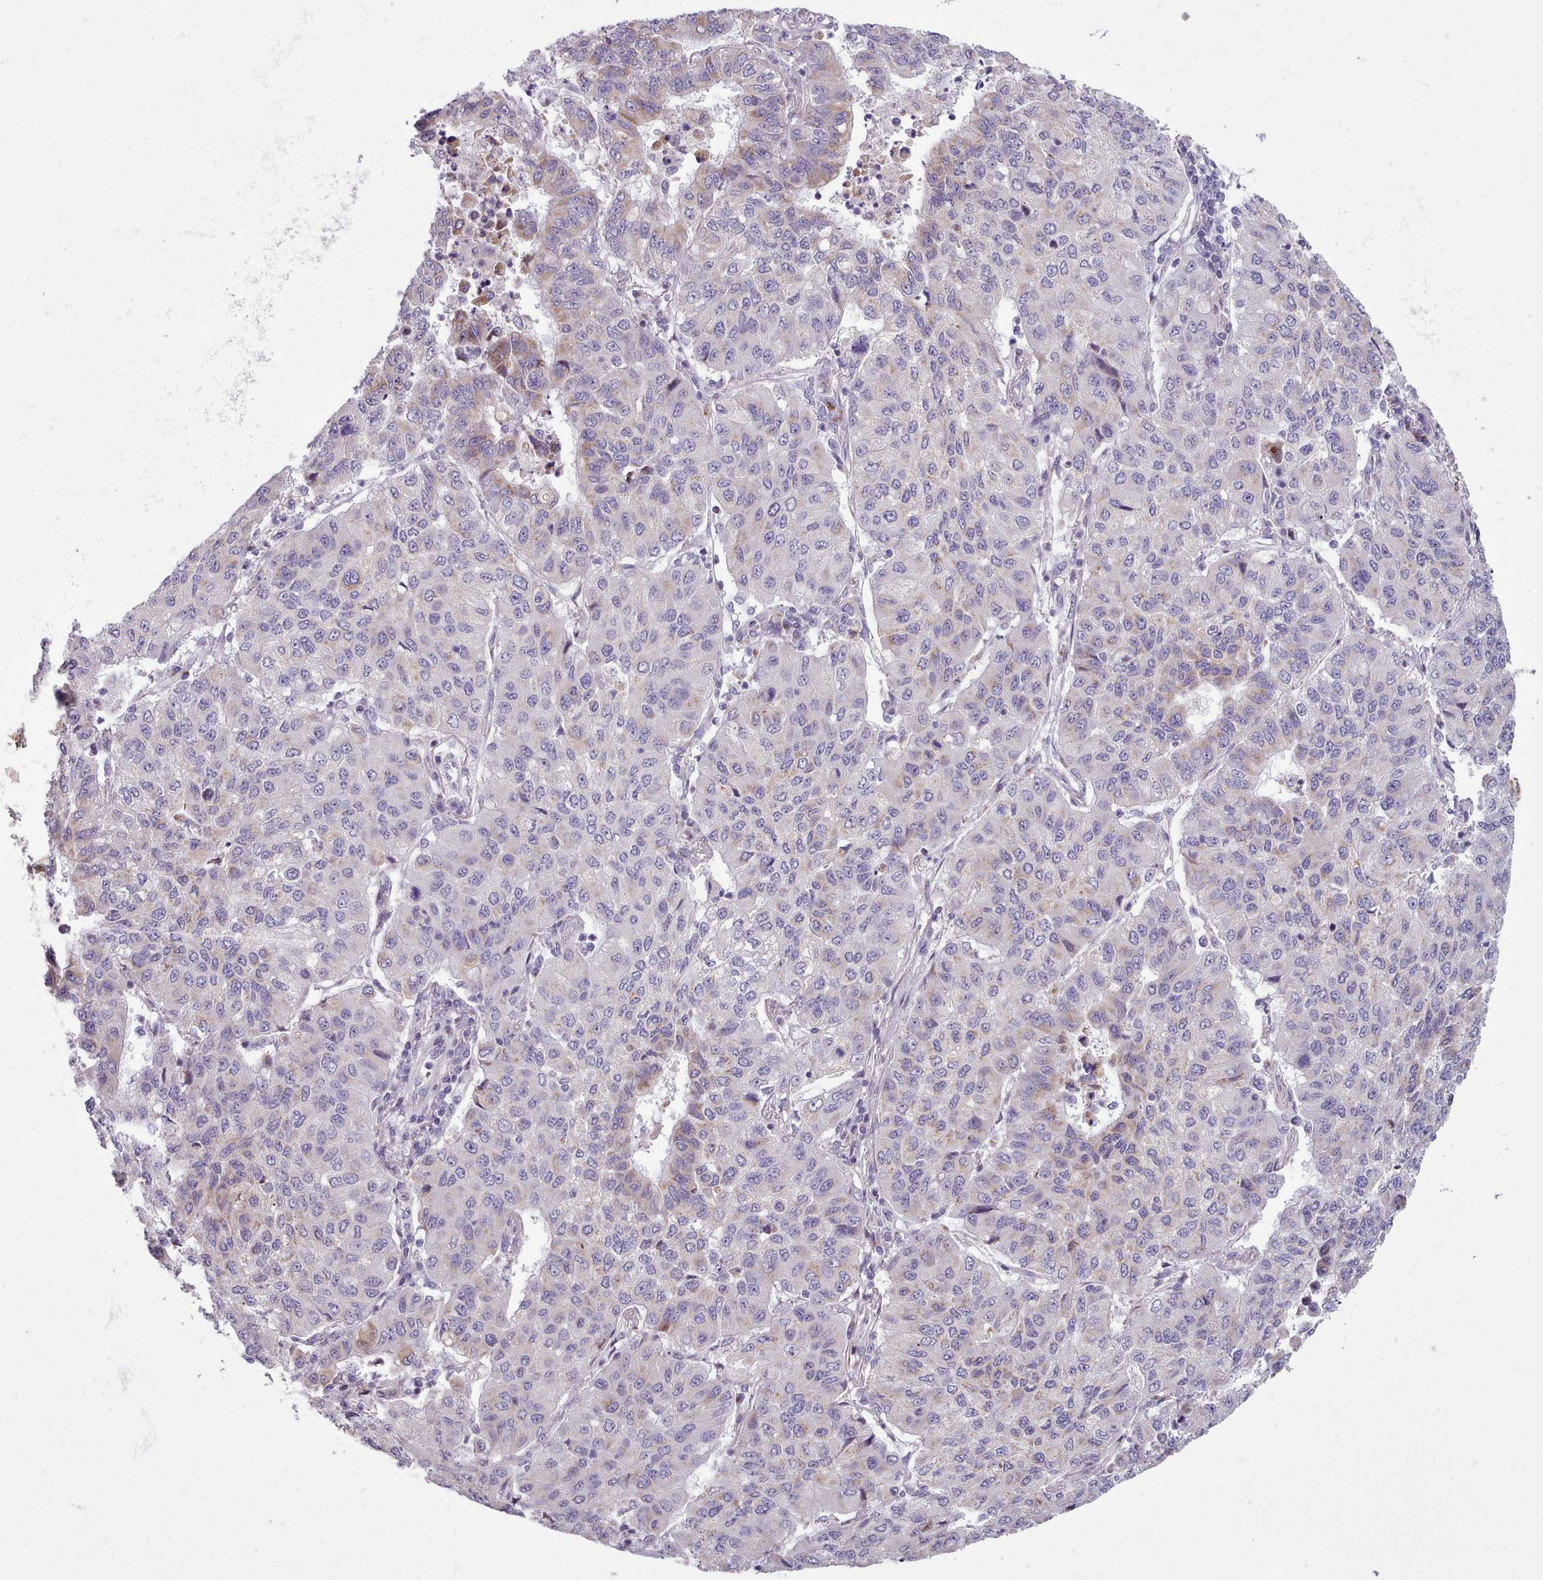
{"staining": {"intensity": "weak", "quantity": "<25%", "location": "cytoplasmic/membranous"}, "tissue": "lung cancer", "cell_type": "Tumor cells", "image_type": "cancer", "snomed": [{"axis": "morphology", "description": "Squamous cell carcinoma, NOS"}, {"axis": "topography", "description": "Lung"}], "caption": "The micrograph shows no staining of tumor cells in squamous cell carcinoma (lung).", "gene": "SLC52A3", "patient": {"sex": "male", "age": 74}}